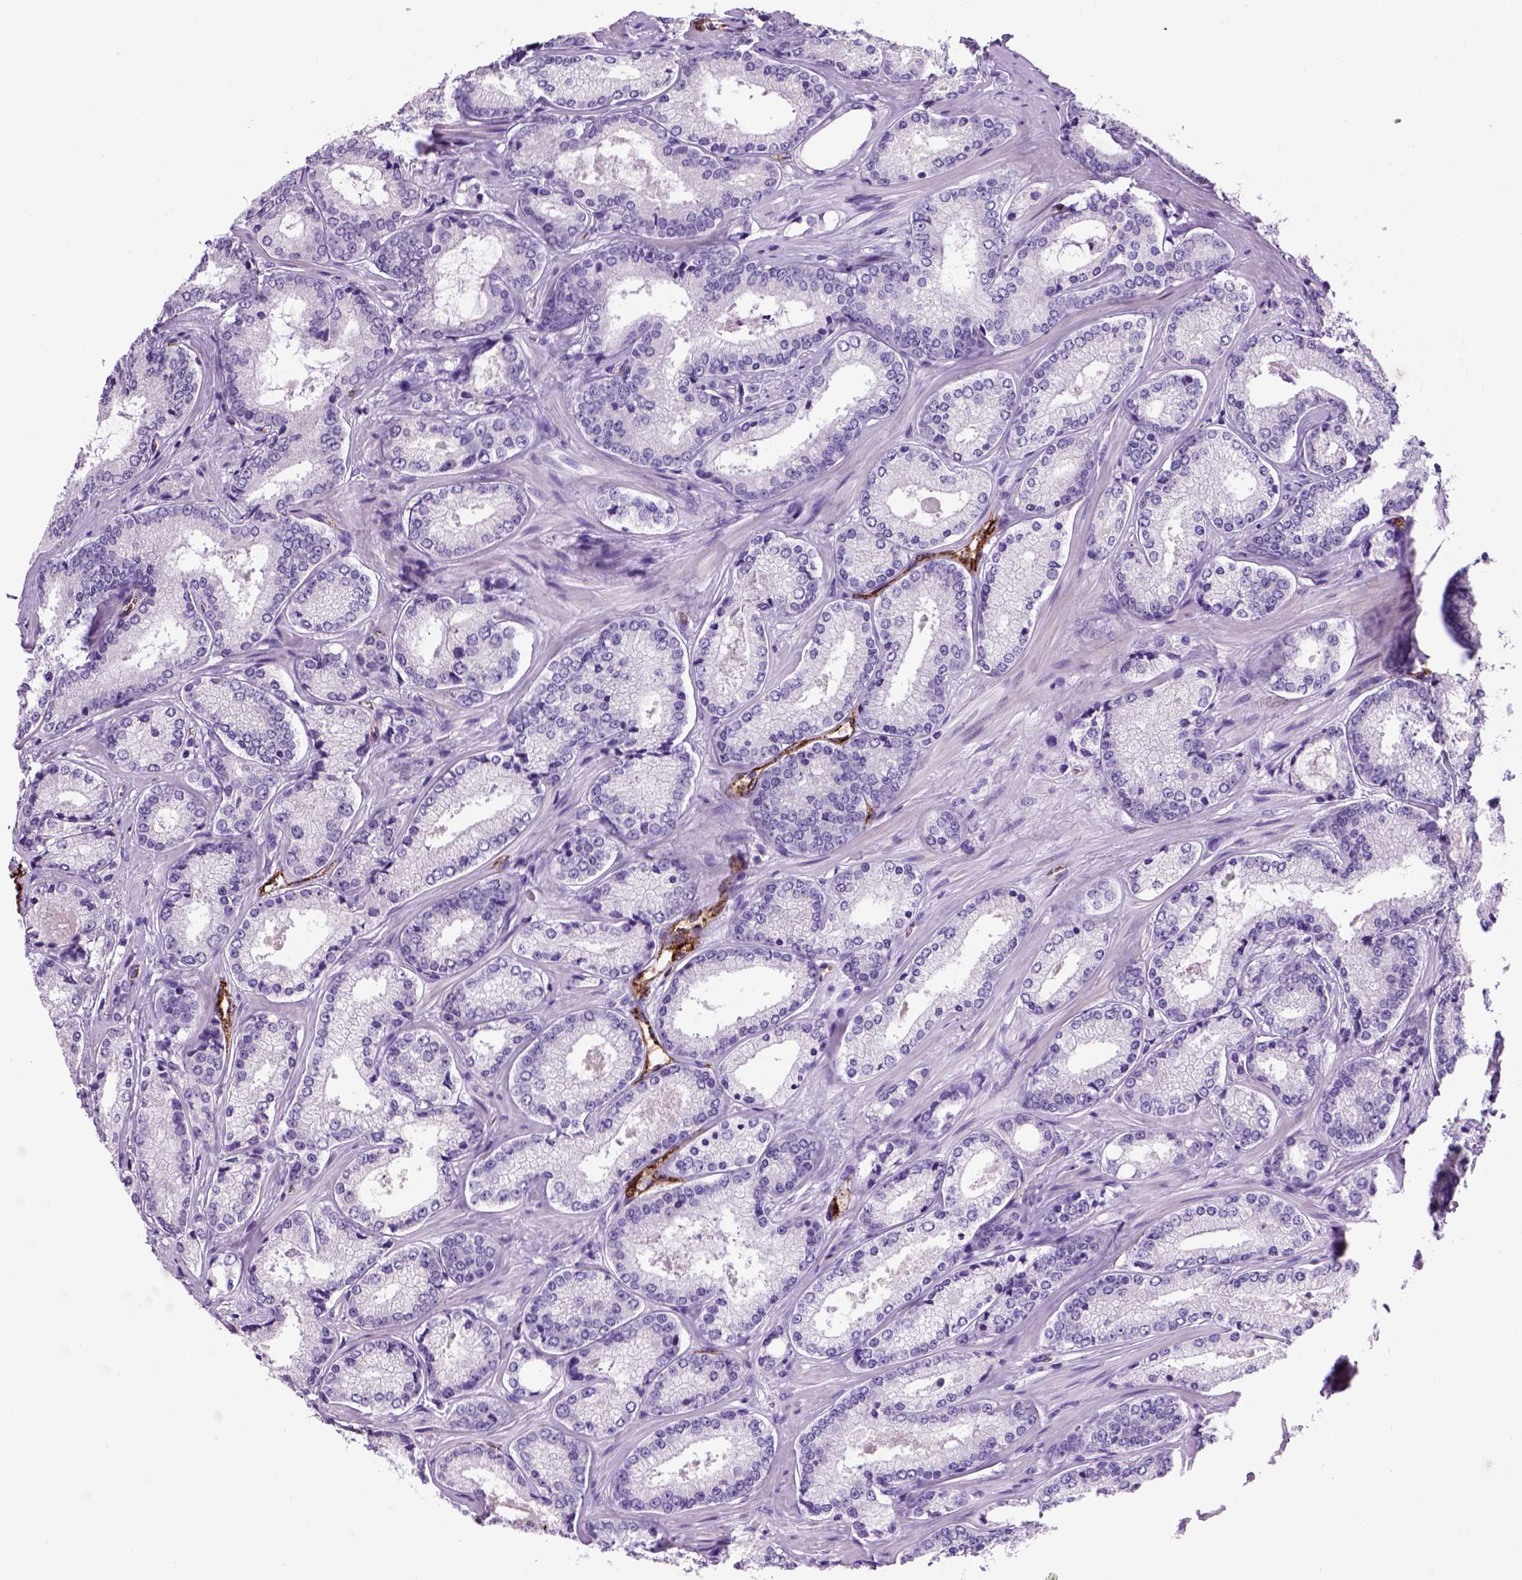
{"staining": {"intensity": "negative", "quantity": "none", "location": "none"}, "tissue": "prostate cancer", "cell_type": "Tumor cells", "image_type": "cancer", "snomed": [{"axis": "morphology", "description": "Adenocarcinoma, Low grade"}, {"axis": "topography", "description": "Prostate"}], "caption": "A high-resolution micrograph shows immunohistochemistry staining of prostate cancer, which demonstrates no significant positivity in tumor cells.", "gene": "VWF", "patient": {"sex": "male", "age": 56}}